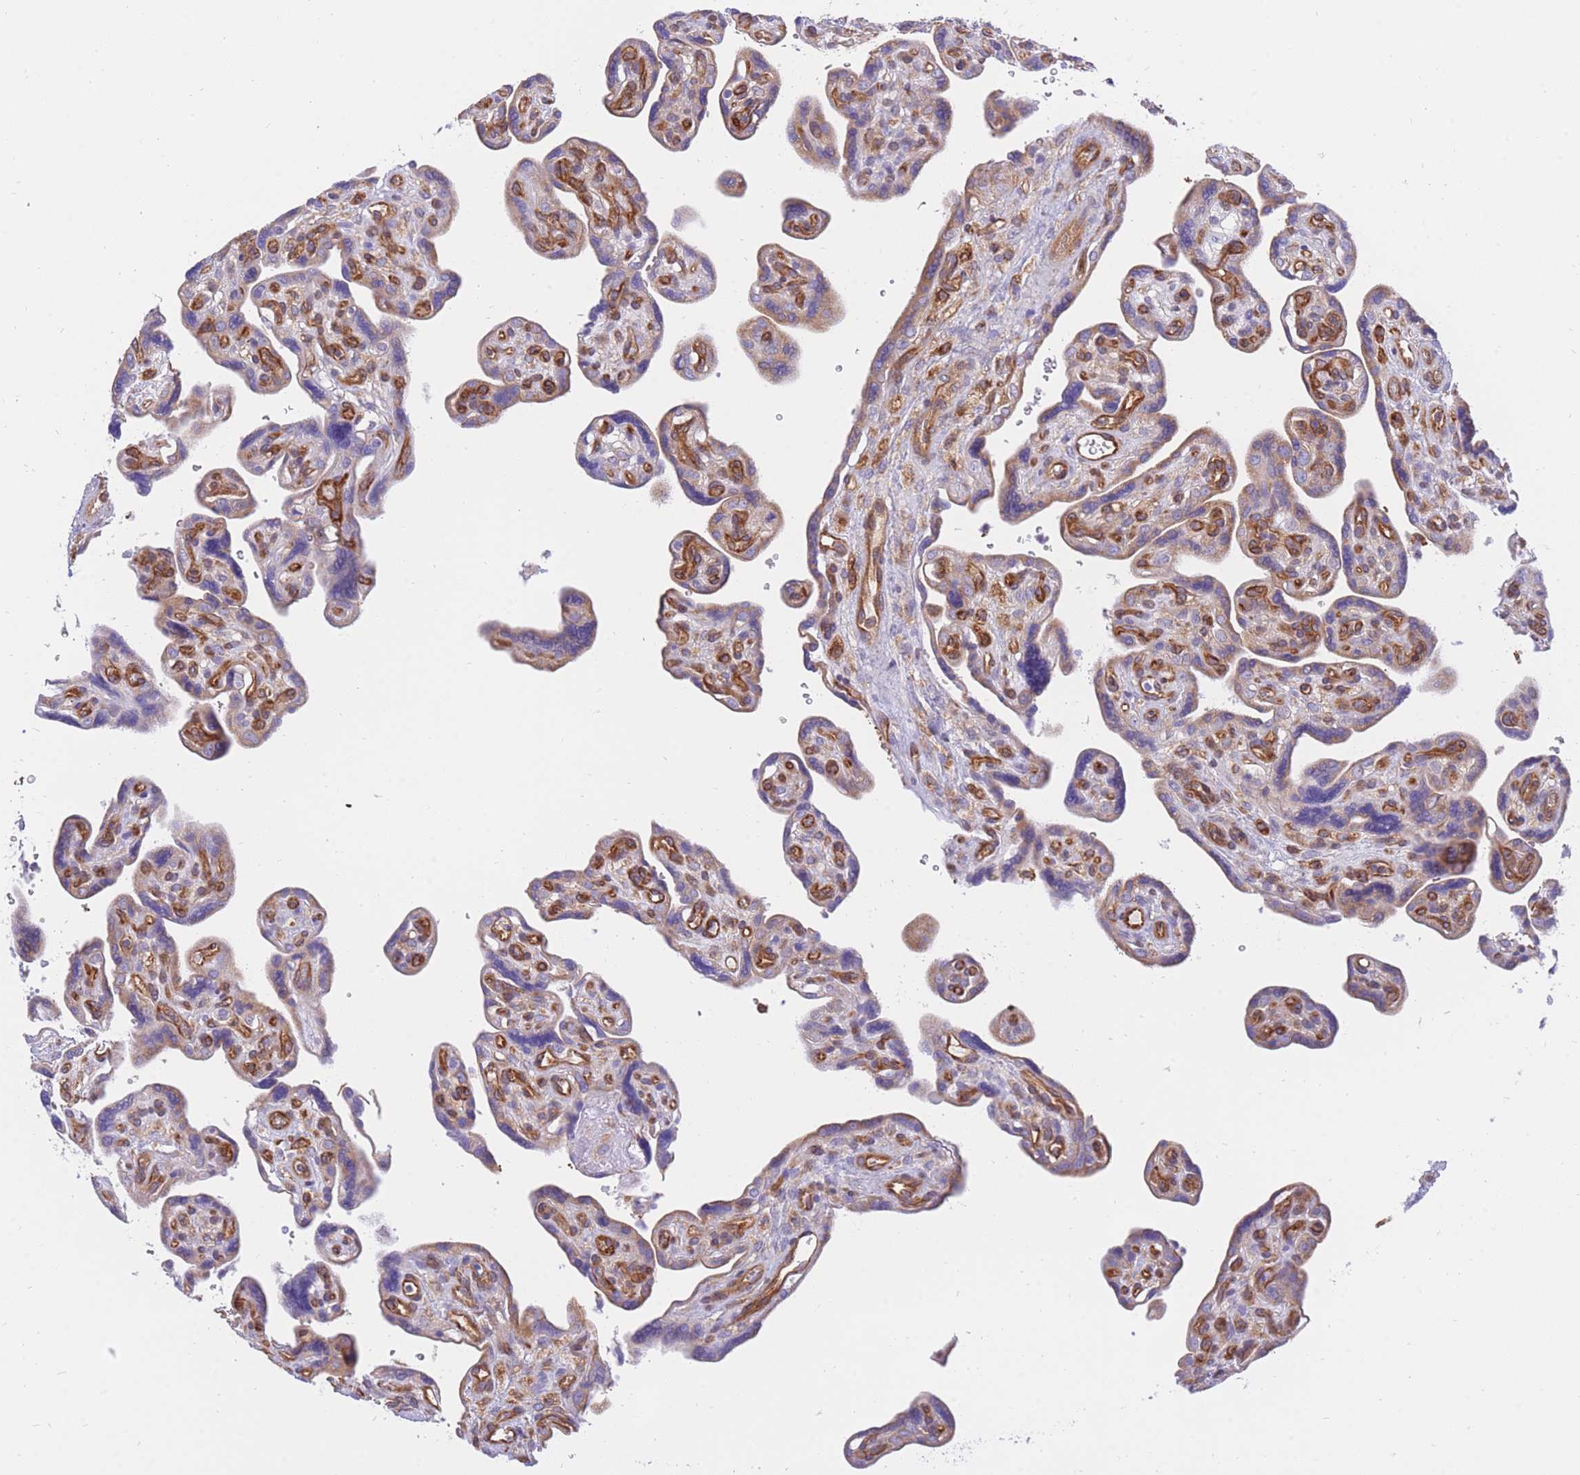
{"staining": {"intensity": "weak", "quantity": "25%-75%", "location": "cytoplasmic/membranous"}, "tissue": "placenta", "cell_type": "Trophoblastic cells", "image_type": "normal", "snomed": [{"axis": "morphology", "description": "Normal tissue, NOS"}, {"axis": "topography", "description": "Placenta"}], "caption": "Brown immunohistochemical staining in normal placenta demonstrates weak cytoplasmic/membranous expression in approximately 25%-75% of trophoblastic cells.", "gene": "REM1", "patient": {"sex": "female", "age": 39}}